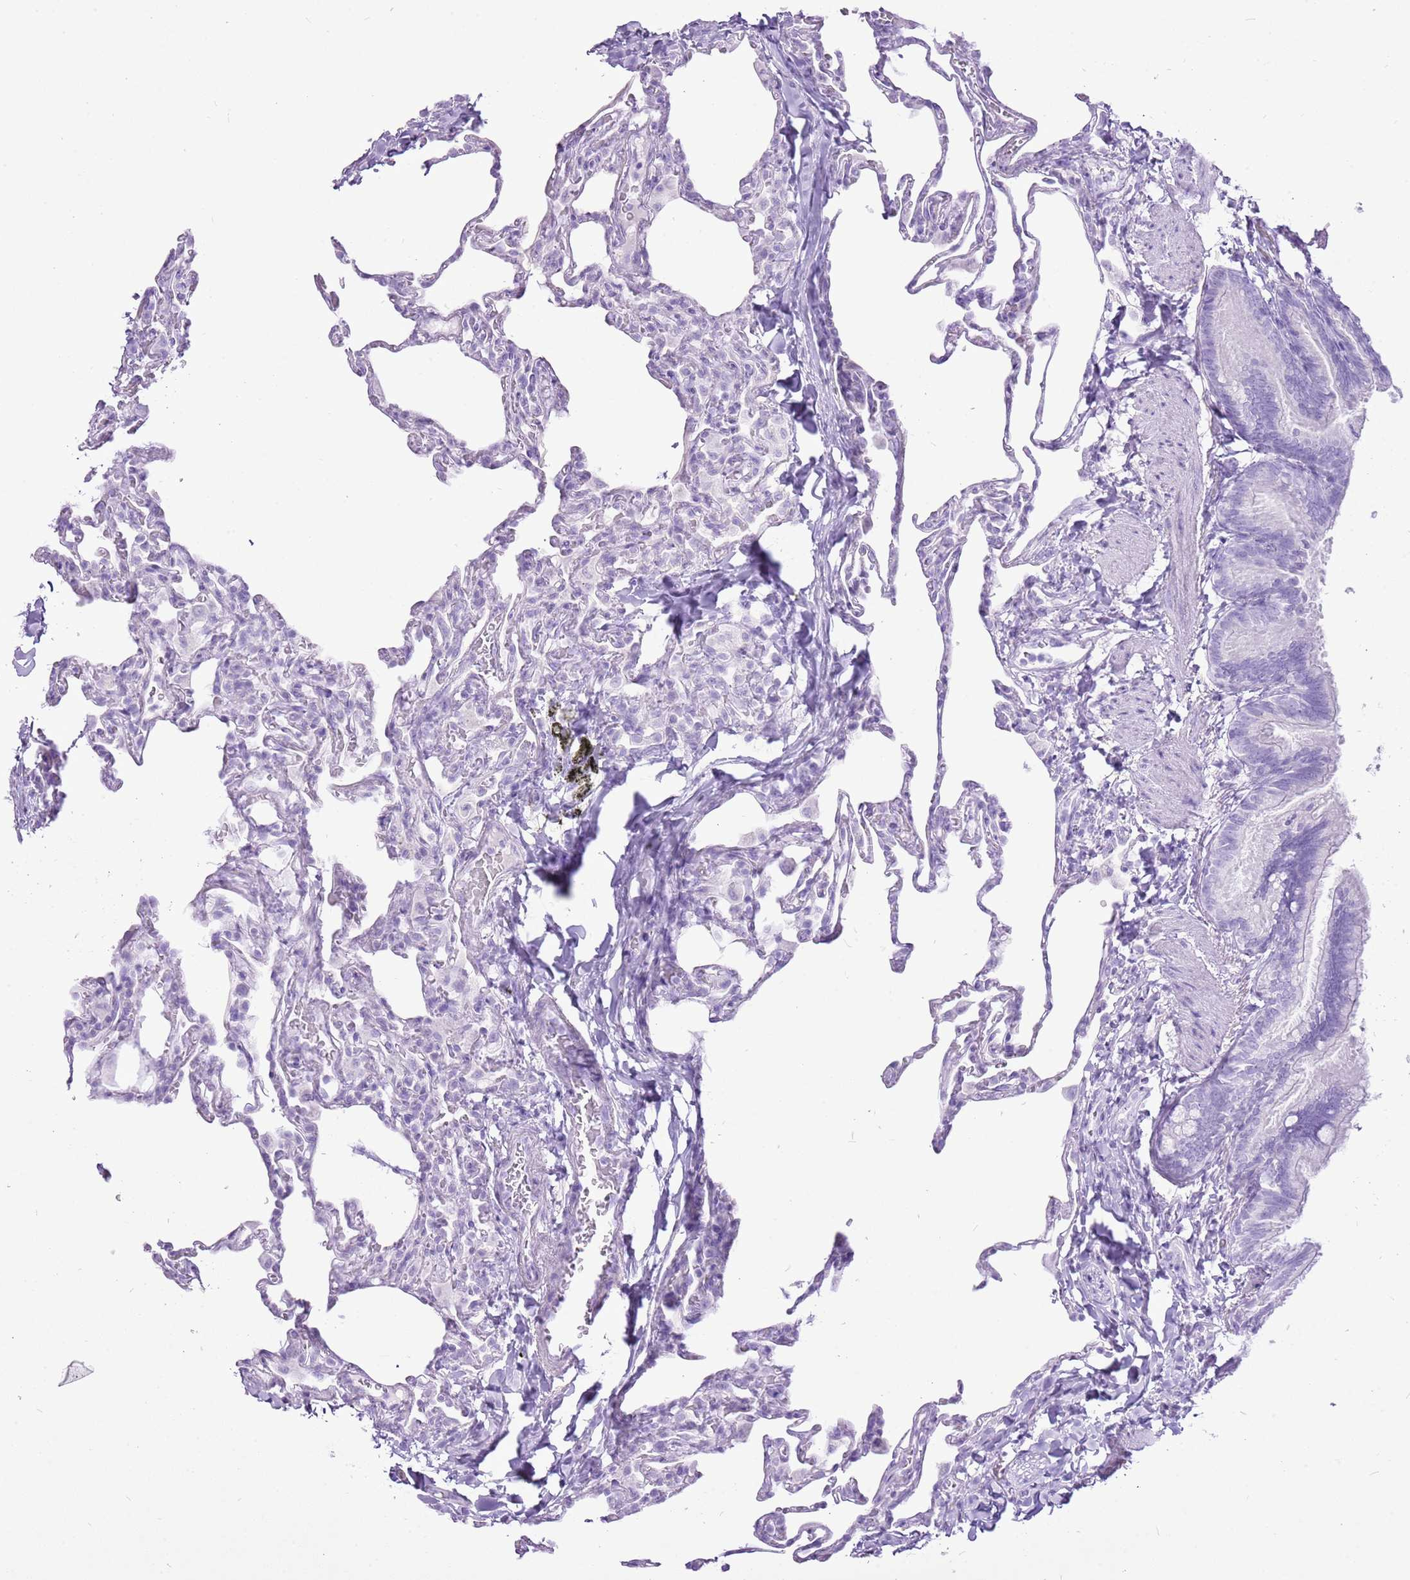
{"staining": {"intensity": "negative", "quantity": "none", "location": "none"}, "tissue": "lung", "cell_type": "Alveolar cells", "image_type": "normal", "snomed": [{"axis": "morphology", "description": "Normal tissue, NOS"}, {"axis": "topography", "description": "Lung"}], "caption": "Lung stained for a protein using immunohistochemistry (IHC) reveals no staining alveolar cells.", "gene": "CNFN", "patient": {"sex": "male", "age": 20}}